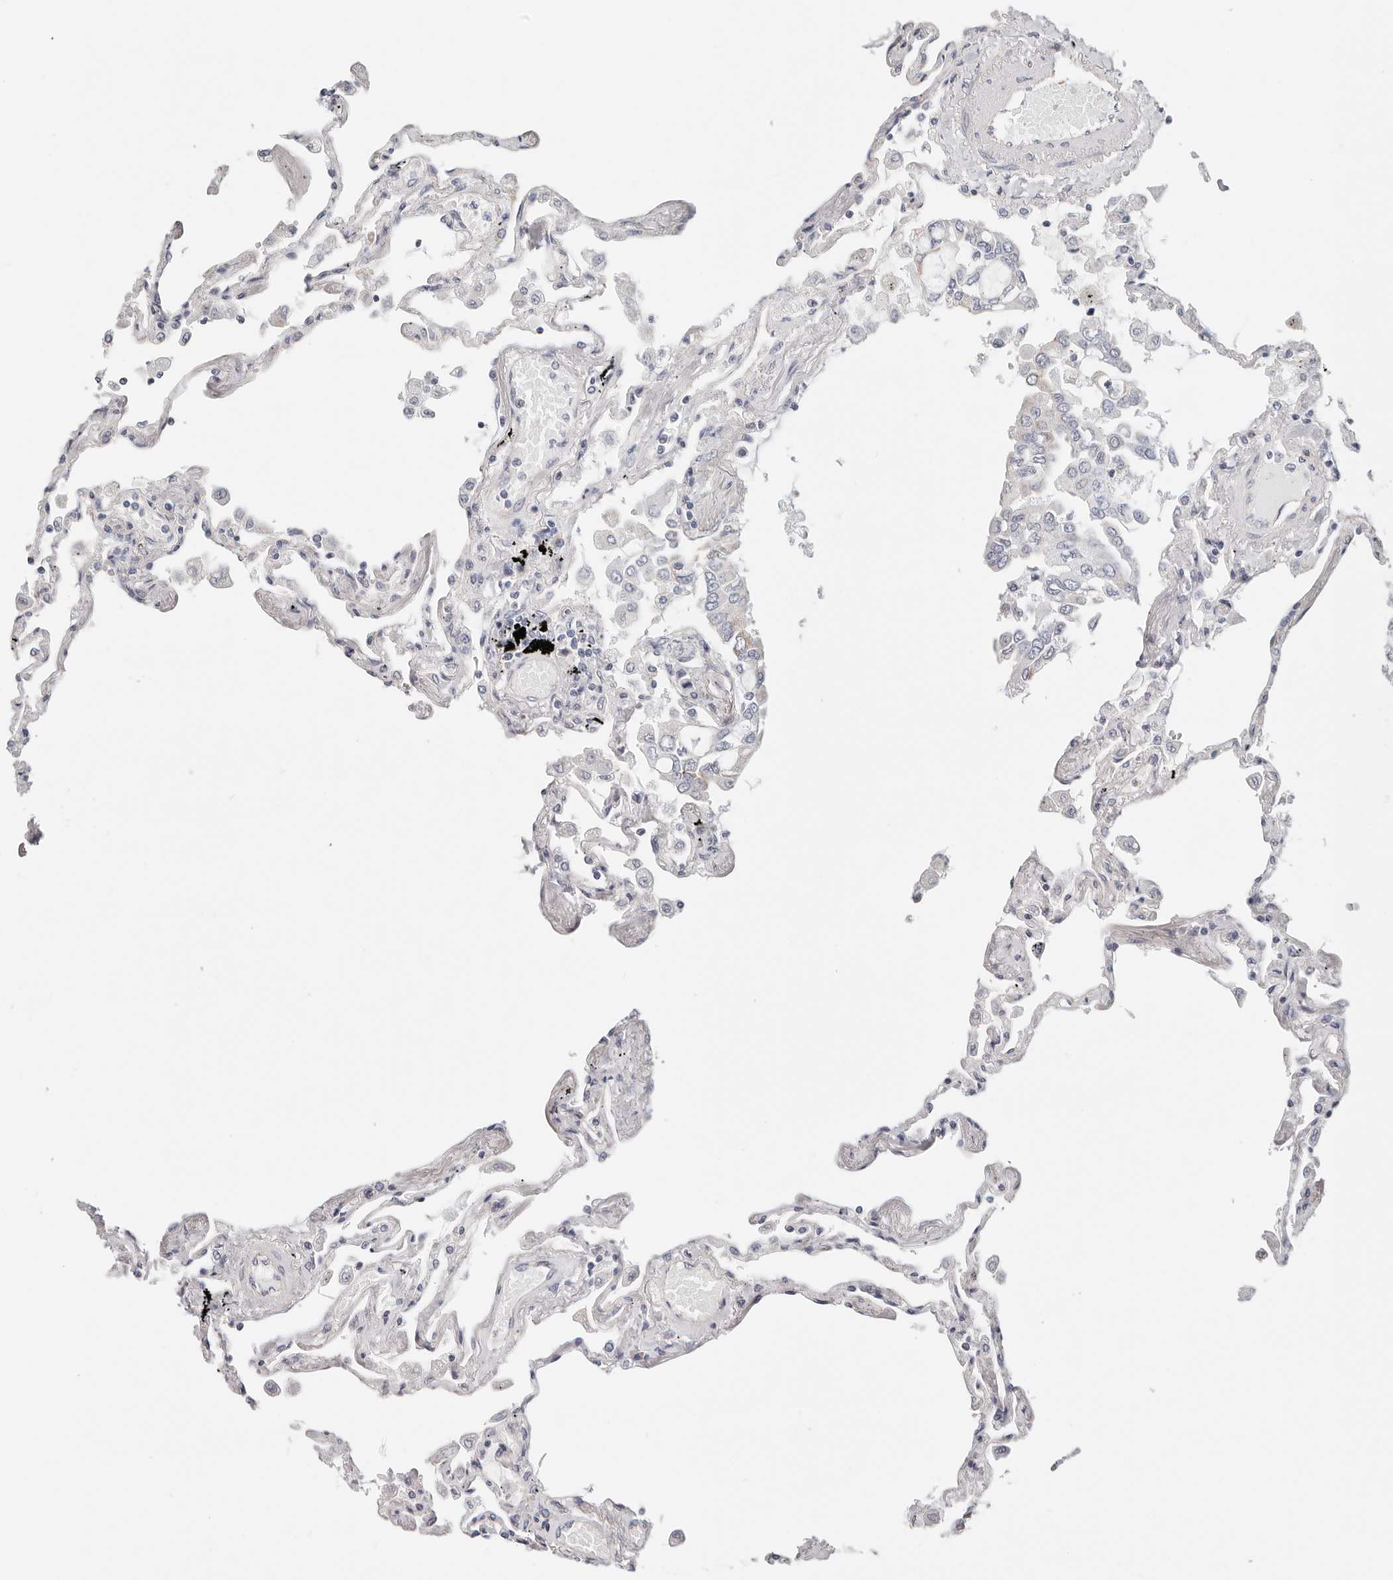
{"staining": {"intensity": "weak", "quantity": "25%-75%", "location": "cytoplasmic/membranous"}, "tissue": "lung", "cell_type": "Alveolar cells", "image_type": "normal", "snomed": [{"axis": "morphology", "description": "Normal tissue, NOS"}, {"axis": "topography", "description": "Lung"}], "caption": "Immunohistochemistry image of unremarkable lung: lung stained using immunohistochemistry (IHC) reveals low levels of weak protein expression localized specifically in the cytoplasmic/membranous of alveolar cells, appearing as a cytoplasmic/membranous brown color.", "gene": "AFDN", "patient": {"sex": "female", "age": 67}}